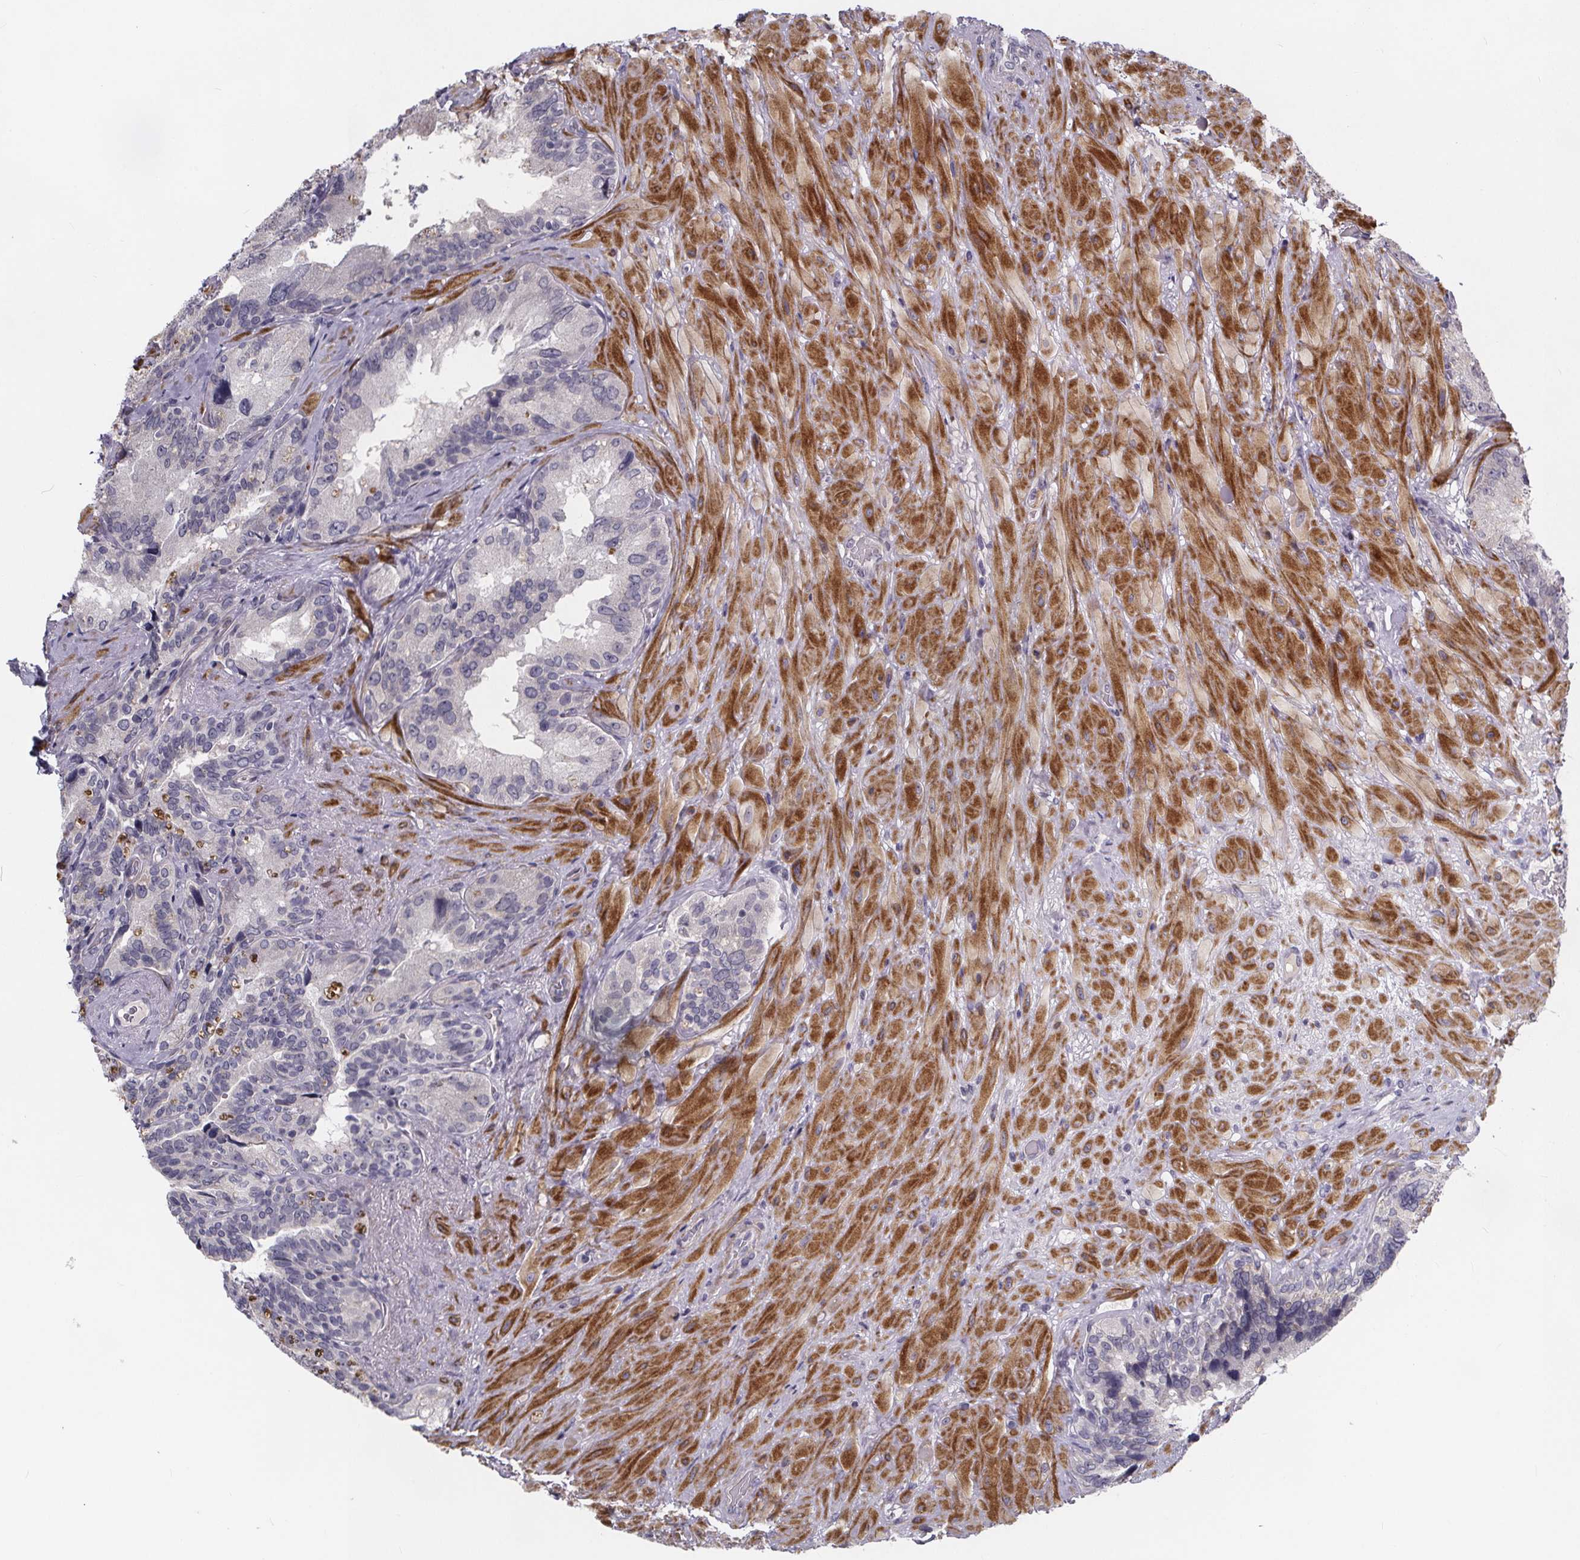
{"staining": {"intensity": "negative", "quantity": "none", "location": "none"}, "tissue": "seminal vesicle", "cell_type": "Glandular cells", "image_type": "normal", "snomed": [{"axis": "morphology", "description": "Normal tissue, NOS"}, {"axis": "topography", "description": "Seminal veicle"}], "caption": "This is an immunohistochemistry image of unremarkable seminal vesicle. There is no expression in glandular cells.", "gene": "FBXW2", "patient": {"sex": "male", "age": 69}}